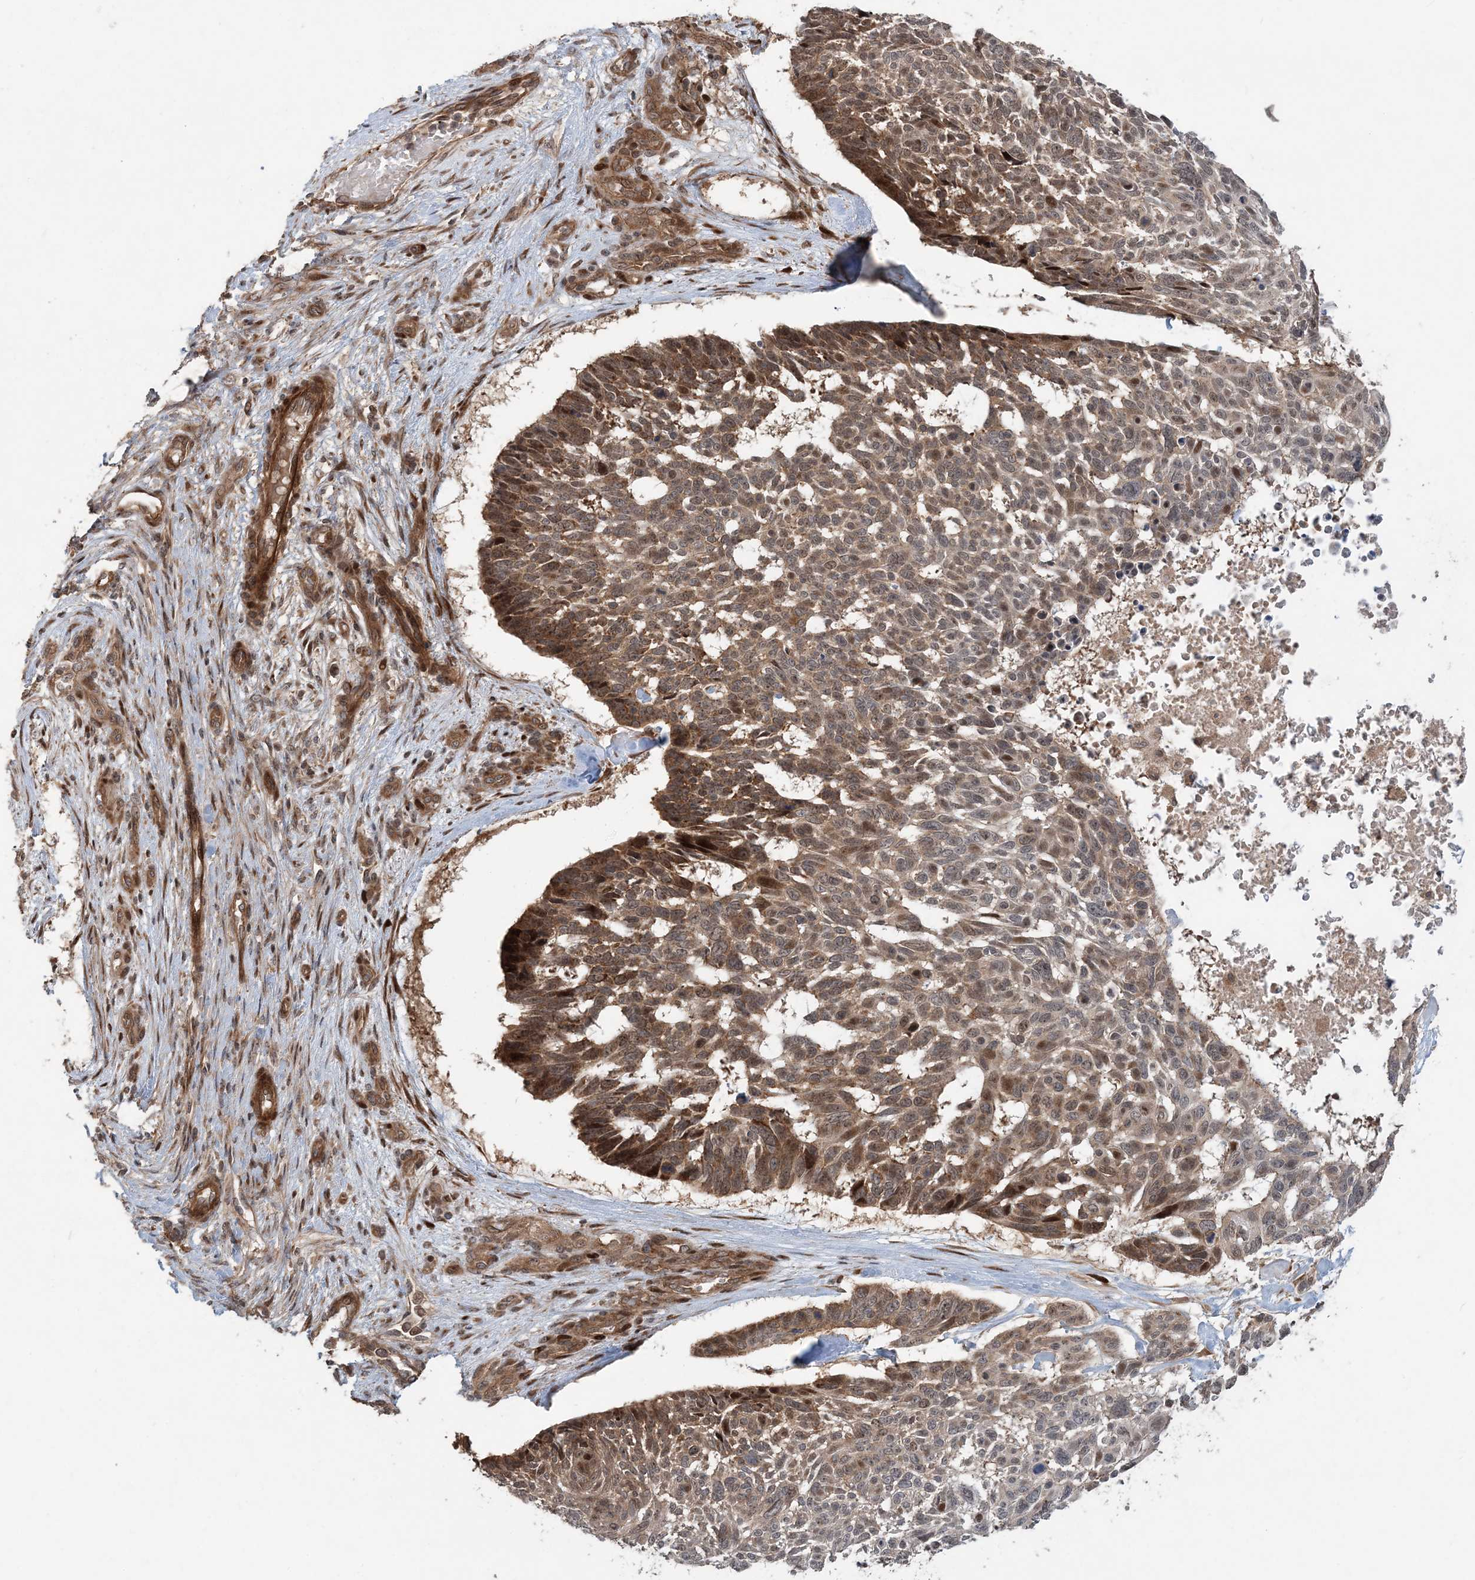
{"staining": {"intensity": "moderate", "quantity": ">75%", "location": "cytoplasmic/membranous,nuclear"}, "tissue": "skin cancer", "cell_type": "Tumor cells", "image_type": "cancer", "snomed": [{"axis": "morphology", "description": "Basal cell carcinoma"}, {"axis": "topography", "description": "Skin"}], "caption": "Protein expression analysis of skin cancer demonstrates moderate cytoplasmic/membranous and nuclear expression in approximately >75% of tumor cells.", "gene": "GEMIN5", "patient": {"sex": "male", "age": 88}}